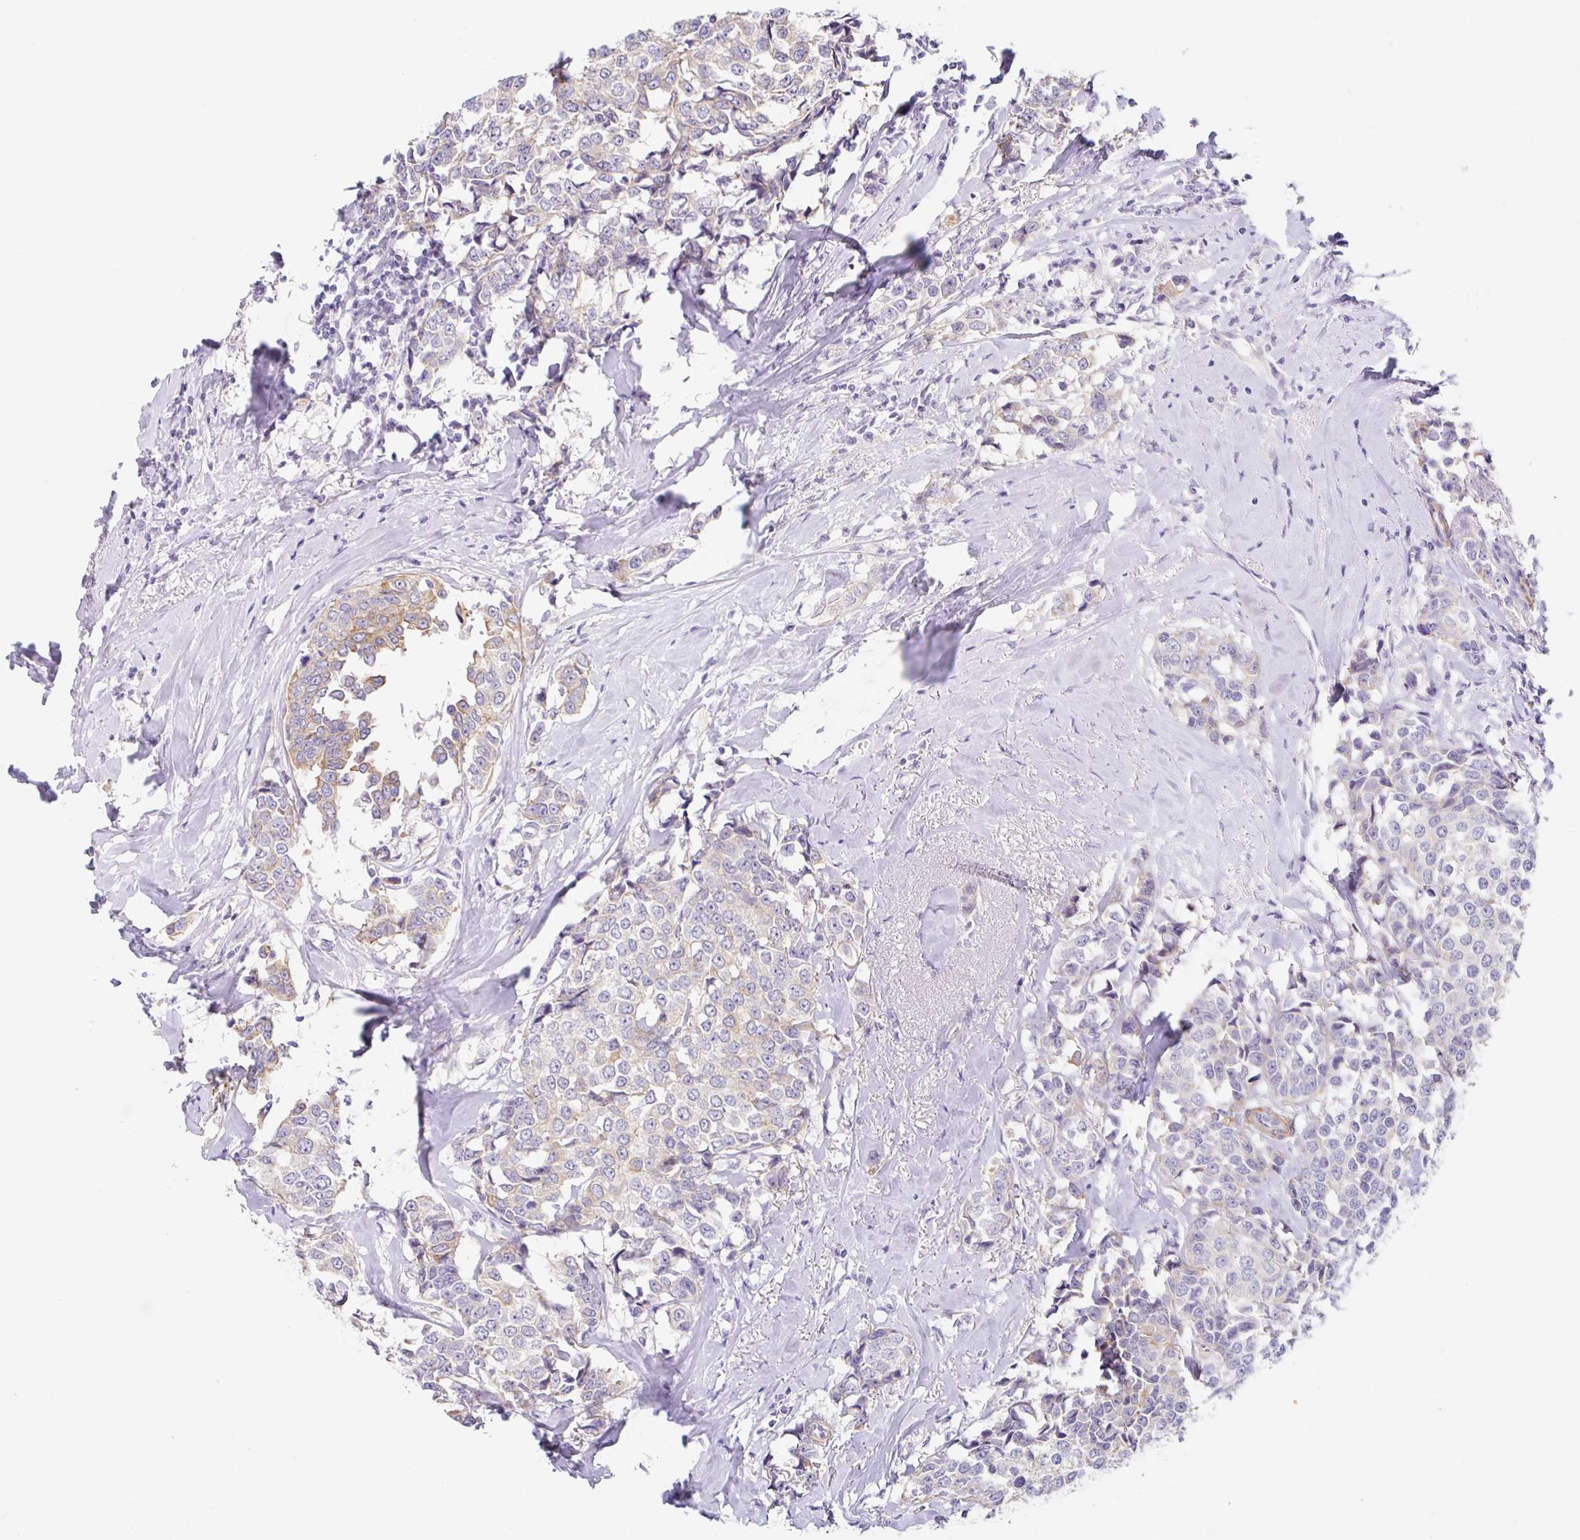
{"staining": {"intensity": "weak", "quantity": "<25%", "location": "cytoplasmic/membranous"}, "tissue": "breast cancer", "cell_type": "Tumor cells", "image_type": "cancer", "snomed": [{"axis": "morphology", "description": "Duct carcinoma"}, {"axis": "topography", "description": "Breast"}], "caption": "The immunohistochemistry (IHC) histopathology image has no significant expression in tumor cells of invasive ductal carcinoma (breast) tissue. (Brightfield microscopy of DAB (3,3'-diaminobenzidine) immunohistochemistry at high magnification).", "gene": "DCAF17", "patient": {"sex": "female", "age": 80}}